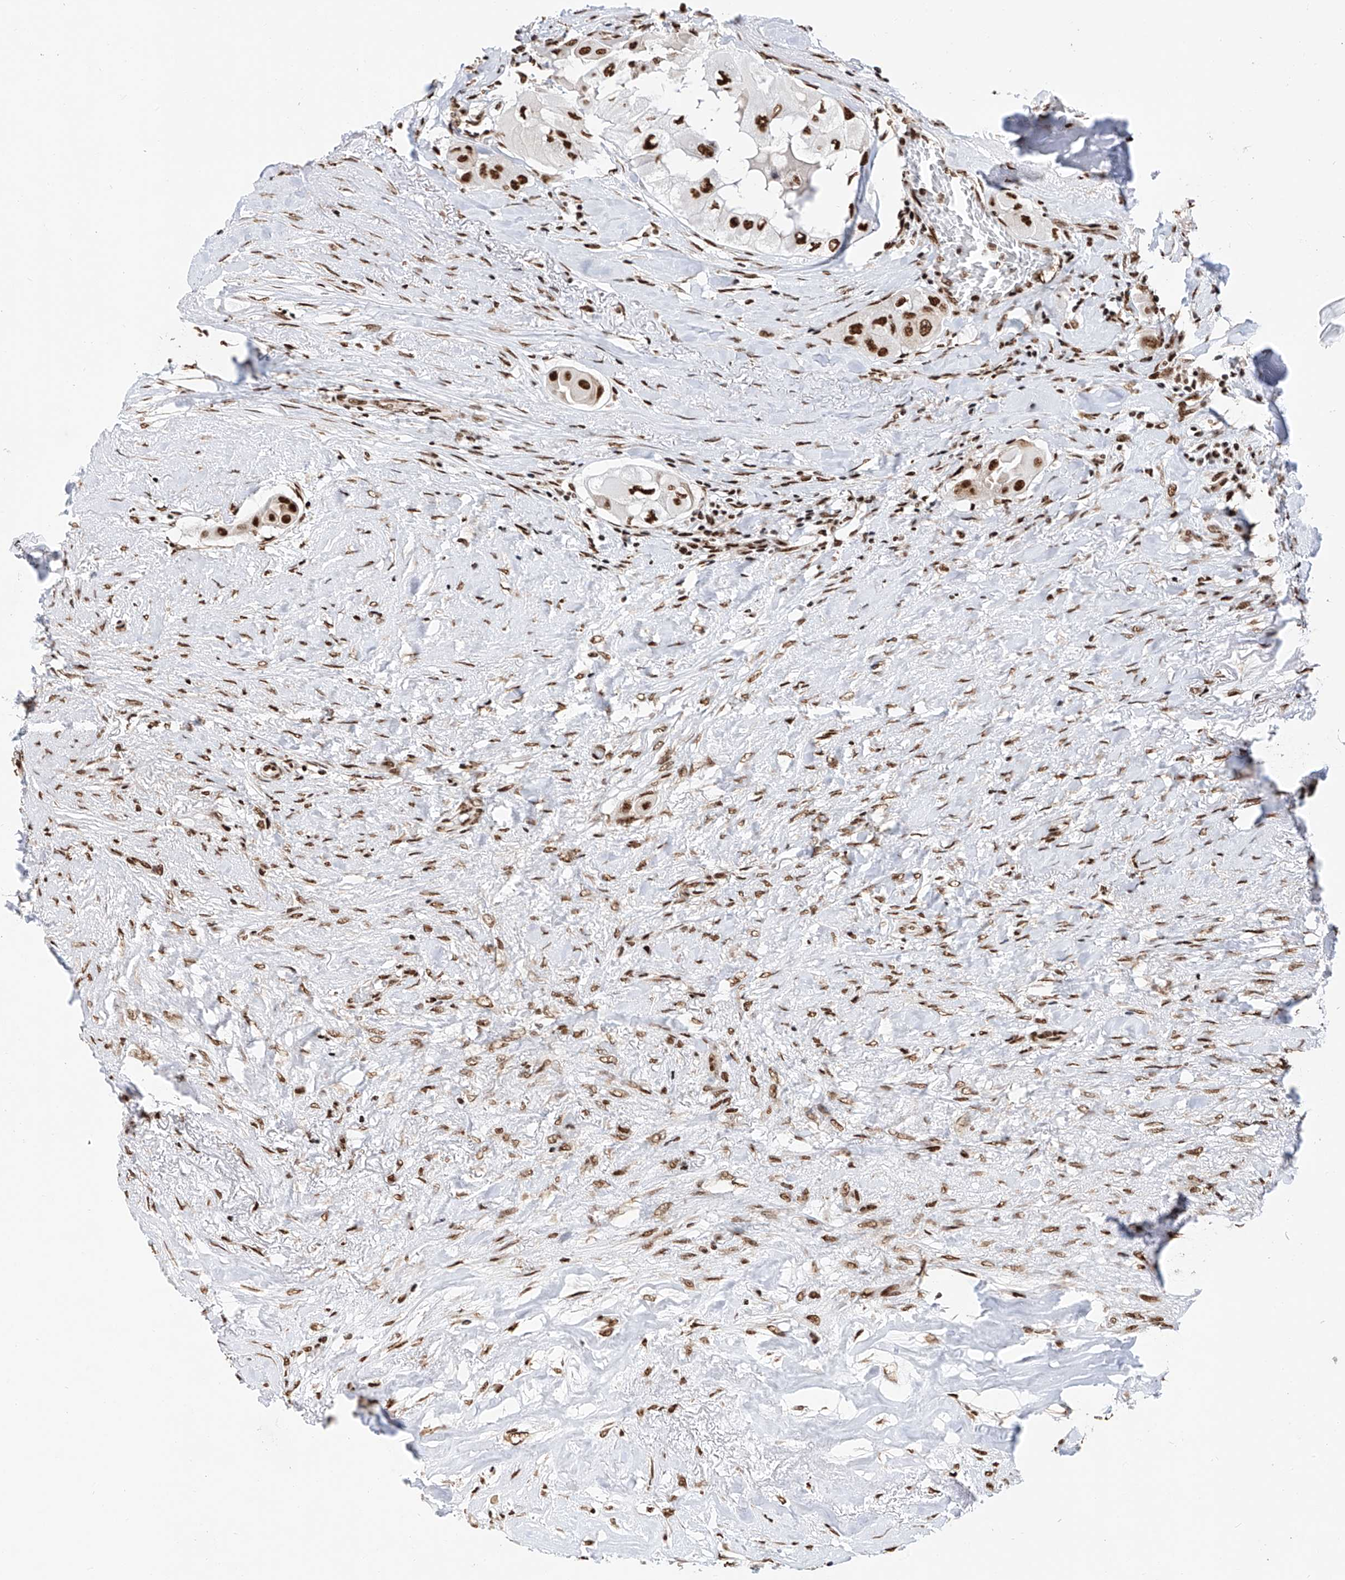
{"staining": {"intensity": "strong", "quantity": ">75%", "location": "nuclear"}, "tissue": "thyroid cancer", "cell_type": "Tumor cells", "image_type": "cancer", "snomed": [{"axis": "morphology", "description": "Papillary adenocarcinoma, NOS"}, {"axis": "topography", "description": "Thyroid gland"}], "caption": "A micrograph showing strong nuclear staining in about >75% of tumor cells in thyroid papillary adenocarcinoma, as visualized by brown immunohistochemical staining.", "gene": "SRSF6", "patient": {"sex": "female", "age": 59}}